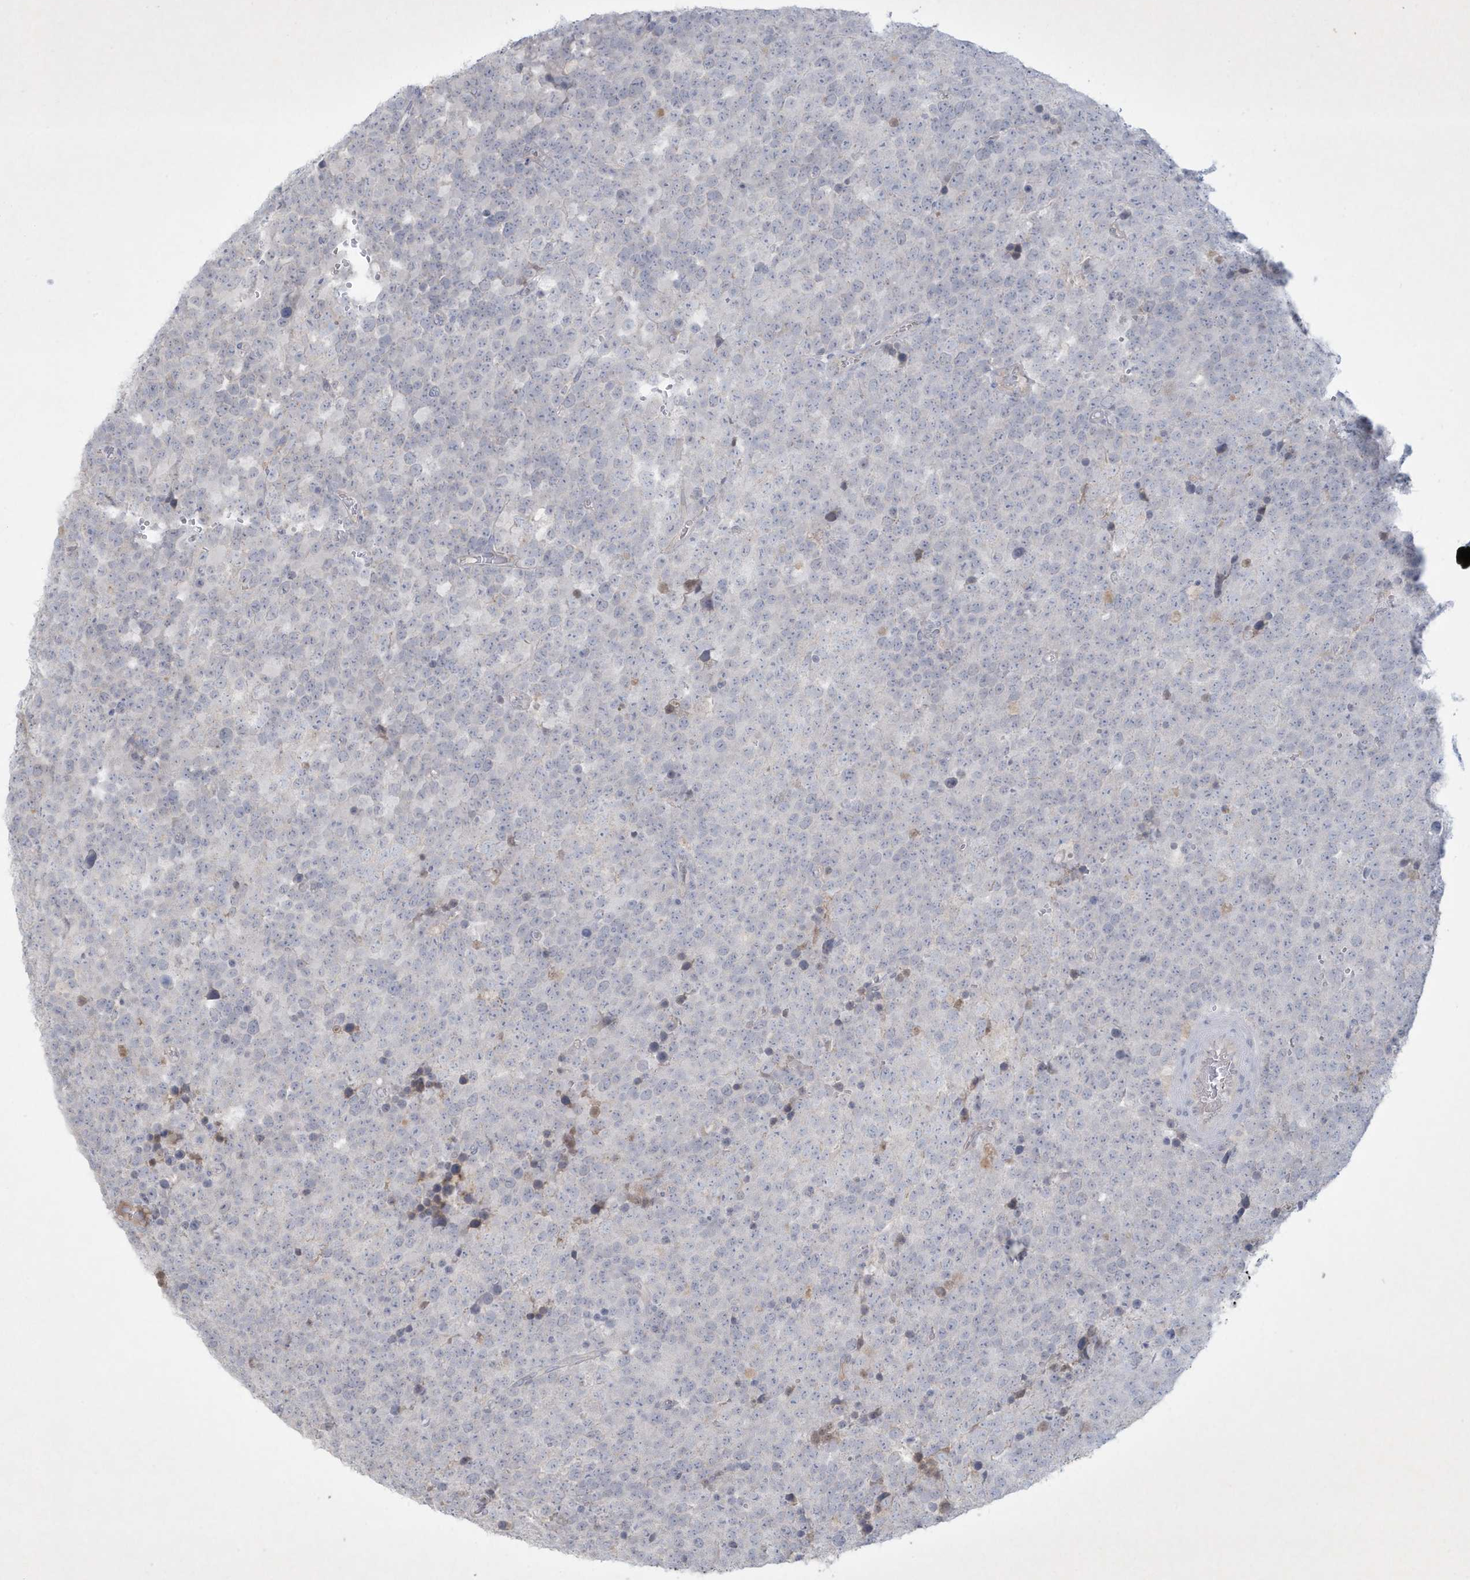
{"staining": {"intensity": "negative", "quantity": "none", "location": "none"}, "tissue": "testis cancer", "cell_type": "Tumor cells", "image_type": "cancer", "snomed": [{"axis": "morphology", "description": "Seminoma, NOS"}, {"axis": "topography", "description": "Testis"}], "caption": "Image shows no protein staining in tumor cells of testis seminoma tissue.", "gene": "CCDC24", "patient": {"sex": "male", "age": 71}}